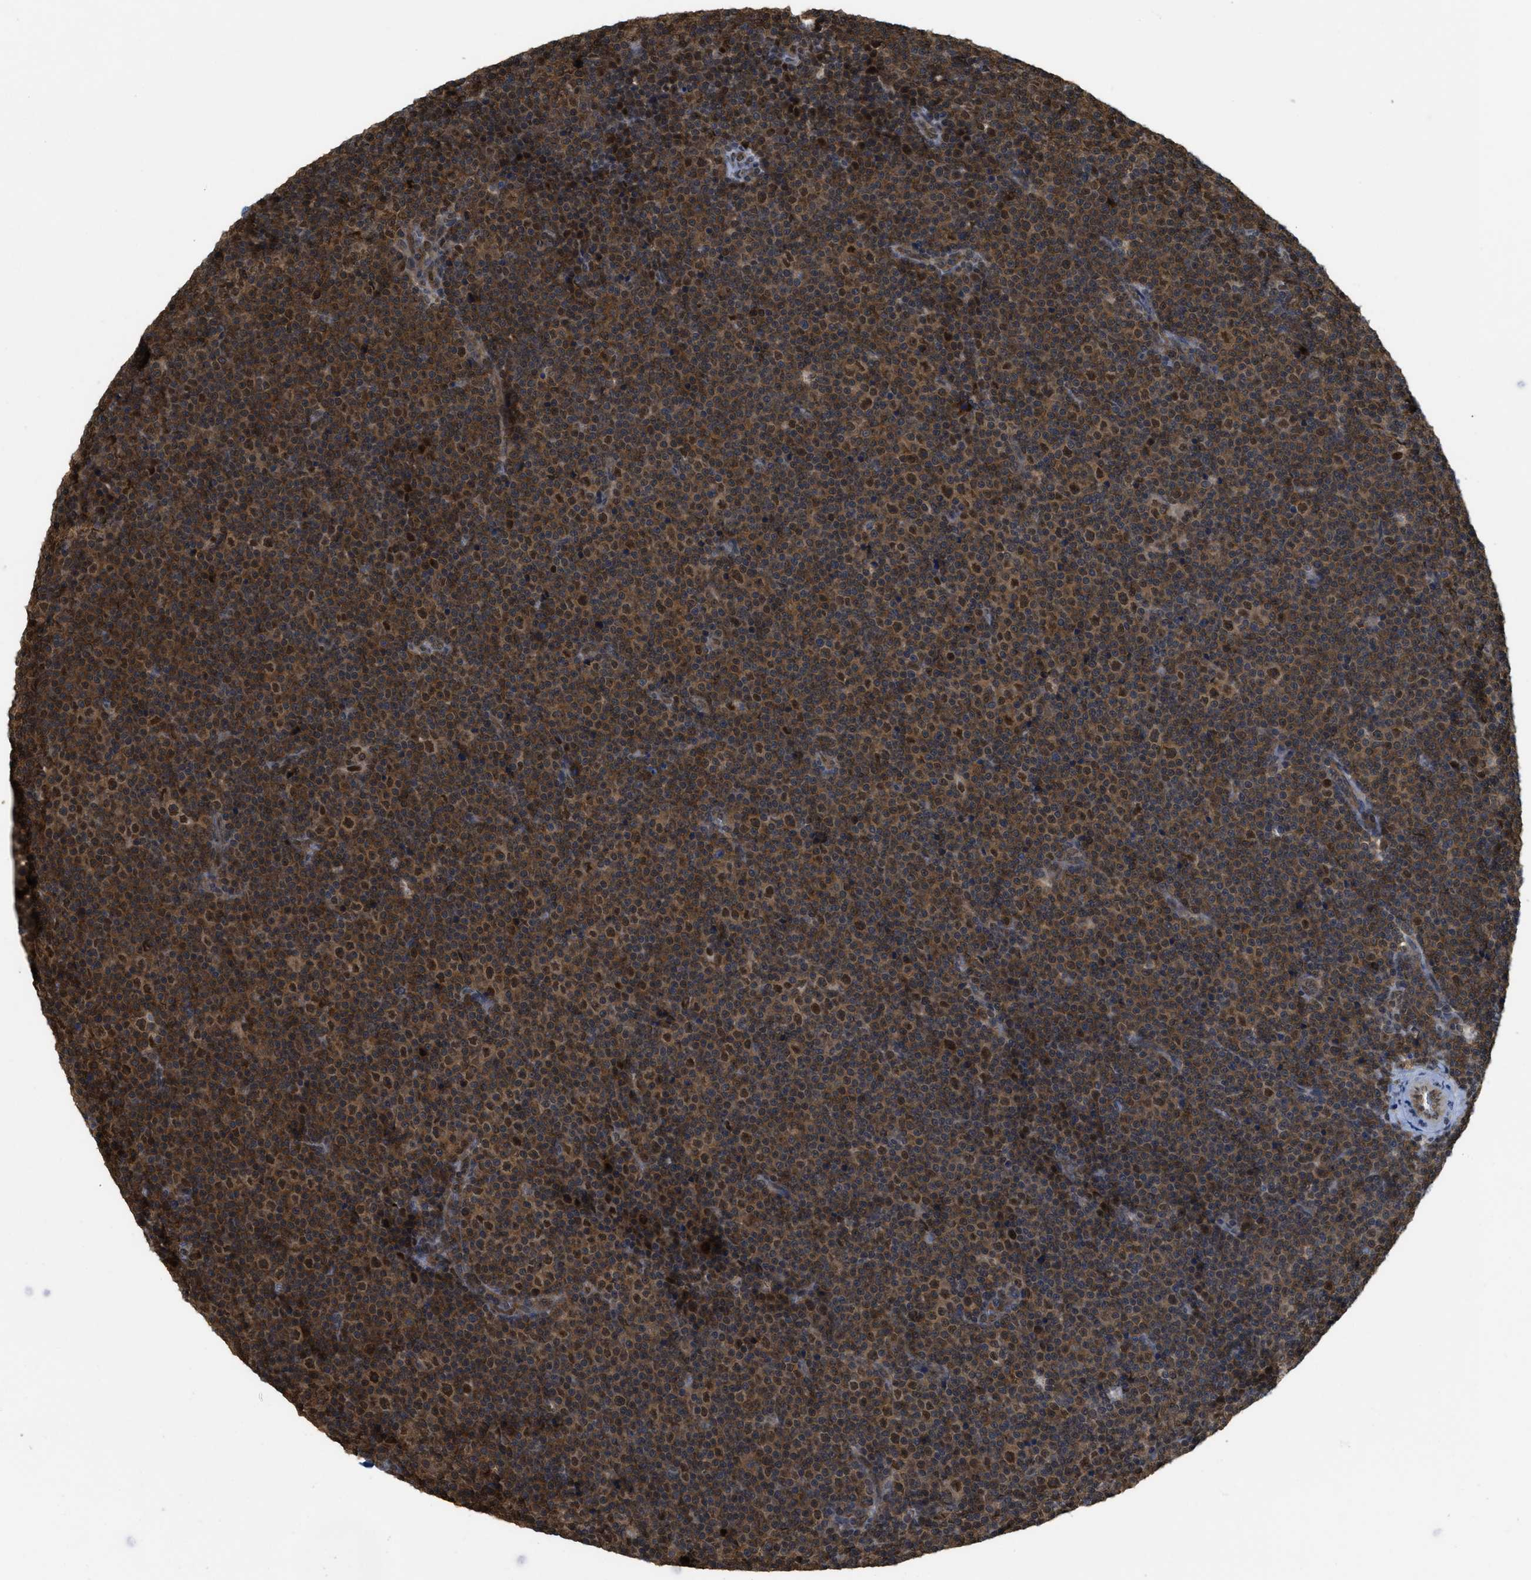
{"staining": {"intensity": "moderate", "quantity": ">75%", "location": "cytoplasmic/membranous,nuclear"}, "tissue": "lymphoma", "cell_type": "Tumor cells", "image_type": "cancer", "snomed": [{"axis": "morphology", "description": "Malignant lymphoma, non-Hodgkin's type, Low grade"}, {"axis": "topography", "description": "Lymph node"}], "caption": "This is an image of immunohistochemistry (IHC) staining of low-grade malignant lymphoma, non-Hodgkin's type, which shows moderate expression in the cytoplasmic/membranous and nuclear of tumor cells.", "gene": "PSMC5", "patient": {"sex": "female", "age": 67}}